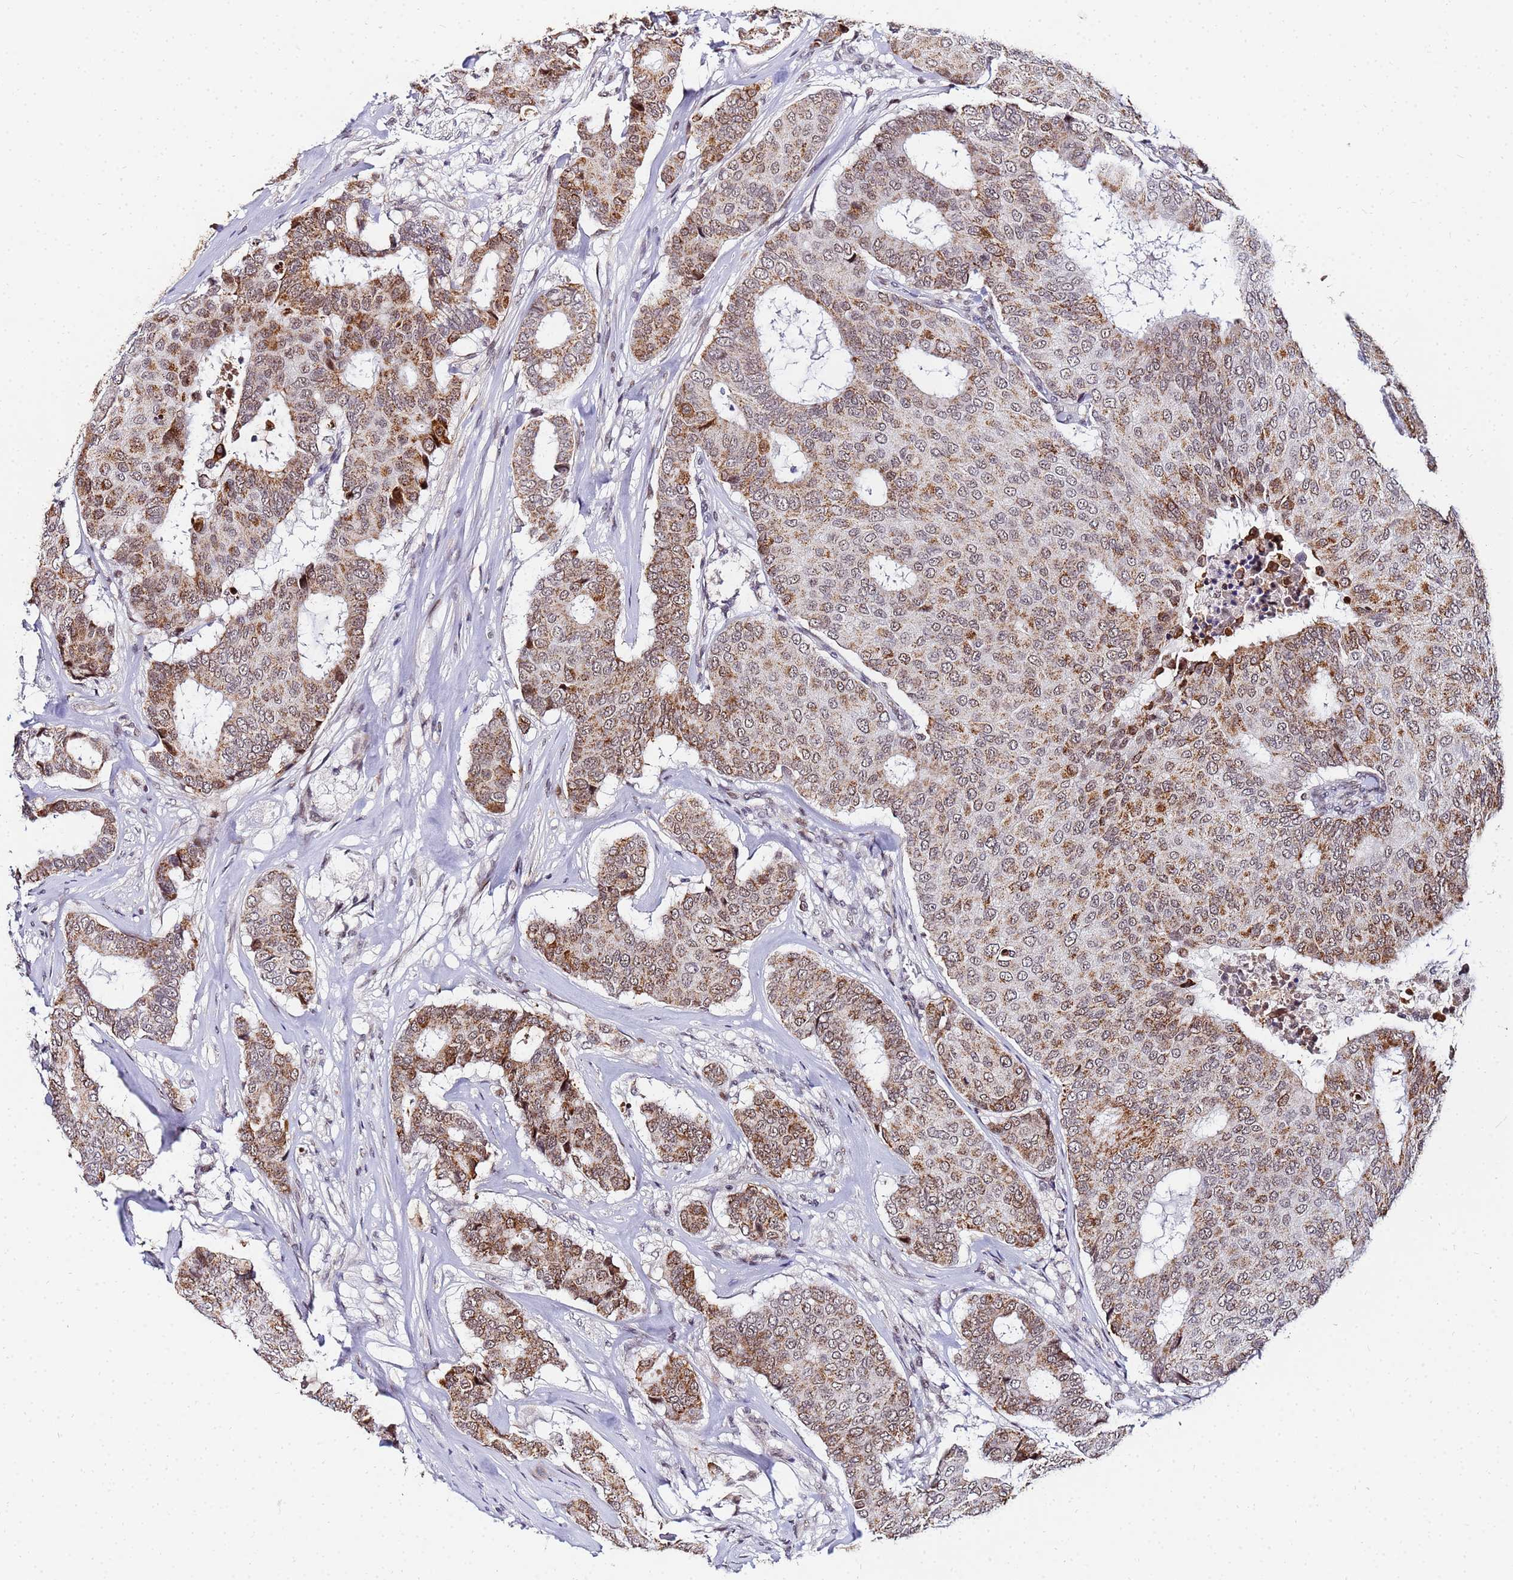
{"staining": {"intensity": "moderate", "quantity": ">75%", "location": "cytoplasmic/membranous"}, "tissue": "breast cancer", "cell_type": "Tumor cells", "image_type": "cancer", "snomed": [{"axis": "morphology", "description": "Duct carcinoma"}, {"axis": "topography", "description": "Breast"}], "caption": "An image showing moderate cytoplasmic/membranous expression in approximately >75% of tumor cells in breast infiltrating ductal carcinoma, as visualized by brown immunohistochemical staining.", "gene": "CKMT1A", "patient": {"sex": "female", "age": 75}}